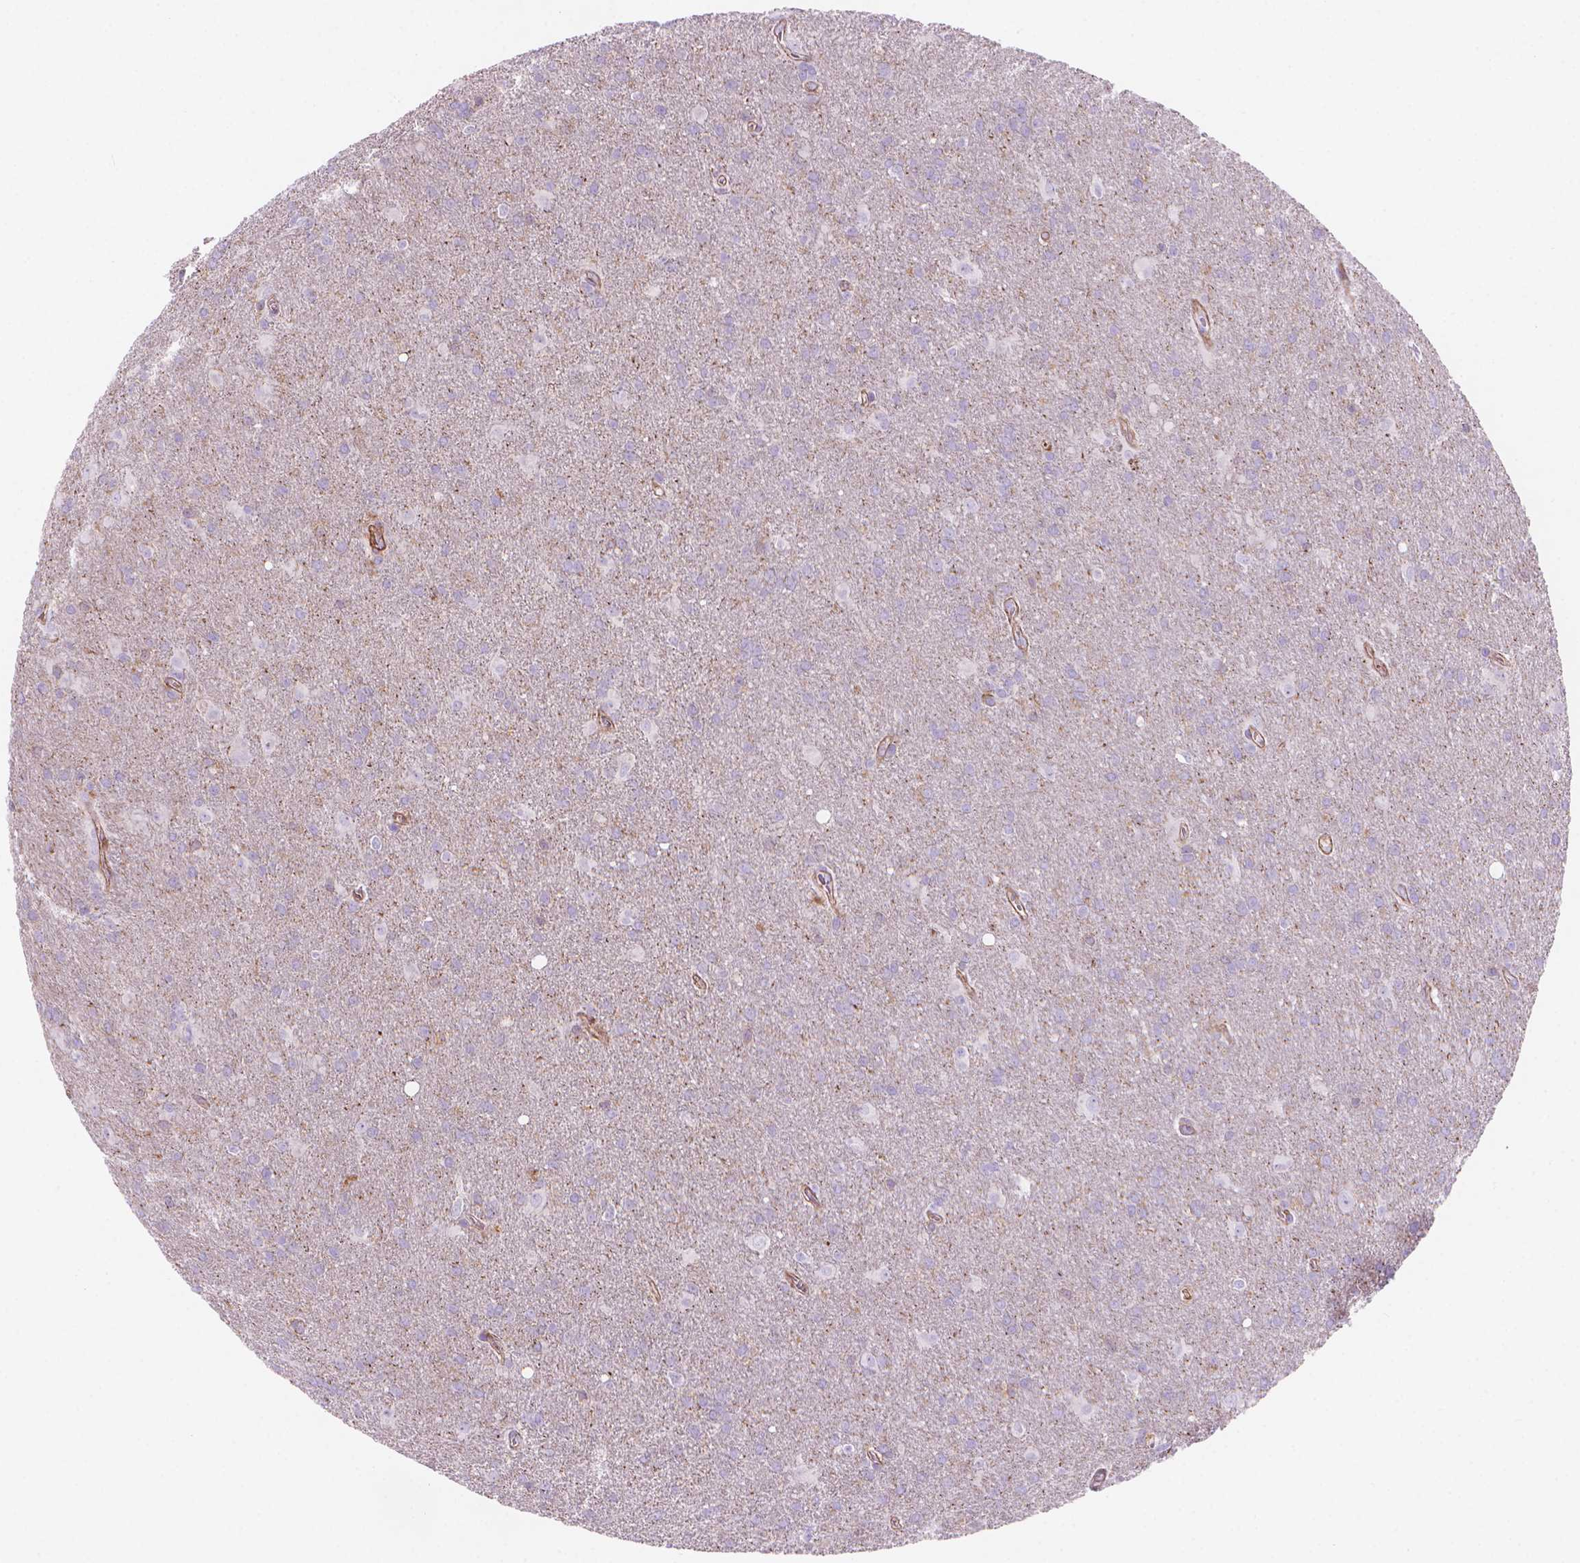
{"staining": {"intensity": "negative", "quantity": "none", "location": "none"}, "tissue": "glioma", "cell_type": "Tumor cells", "image_type": "cancer", "snomed": [{"axis": "morphology", "description": "Glioma, malignant, Low grade"}, {"axis": "topography", "description": "Brain"}], "caption": "Tumor cells show no significant staining in glioma. (DAB (3,3'-diaminobenzidine) IHC with hematoxylin counter stain).", "gene": "PATJ", "patient": {"sex": "male", "age": 58}}